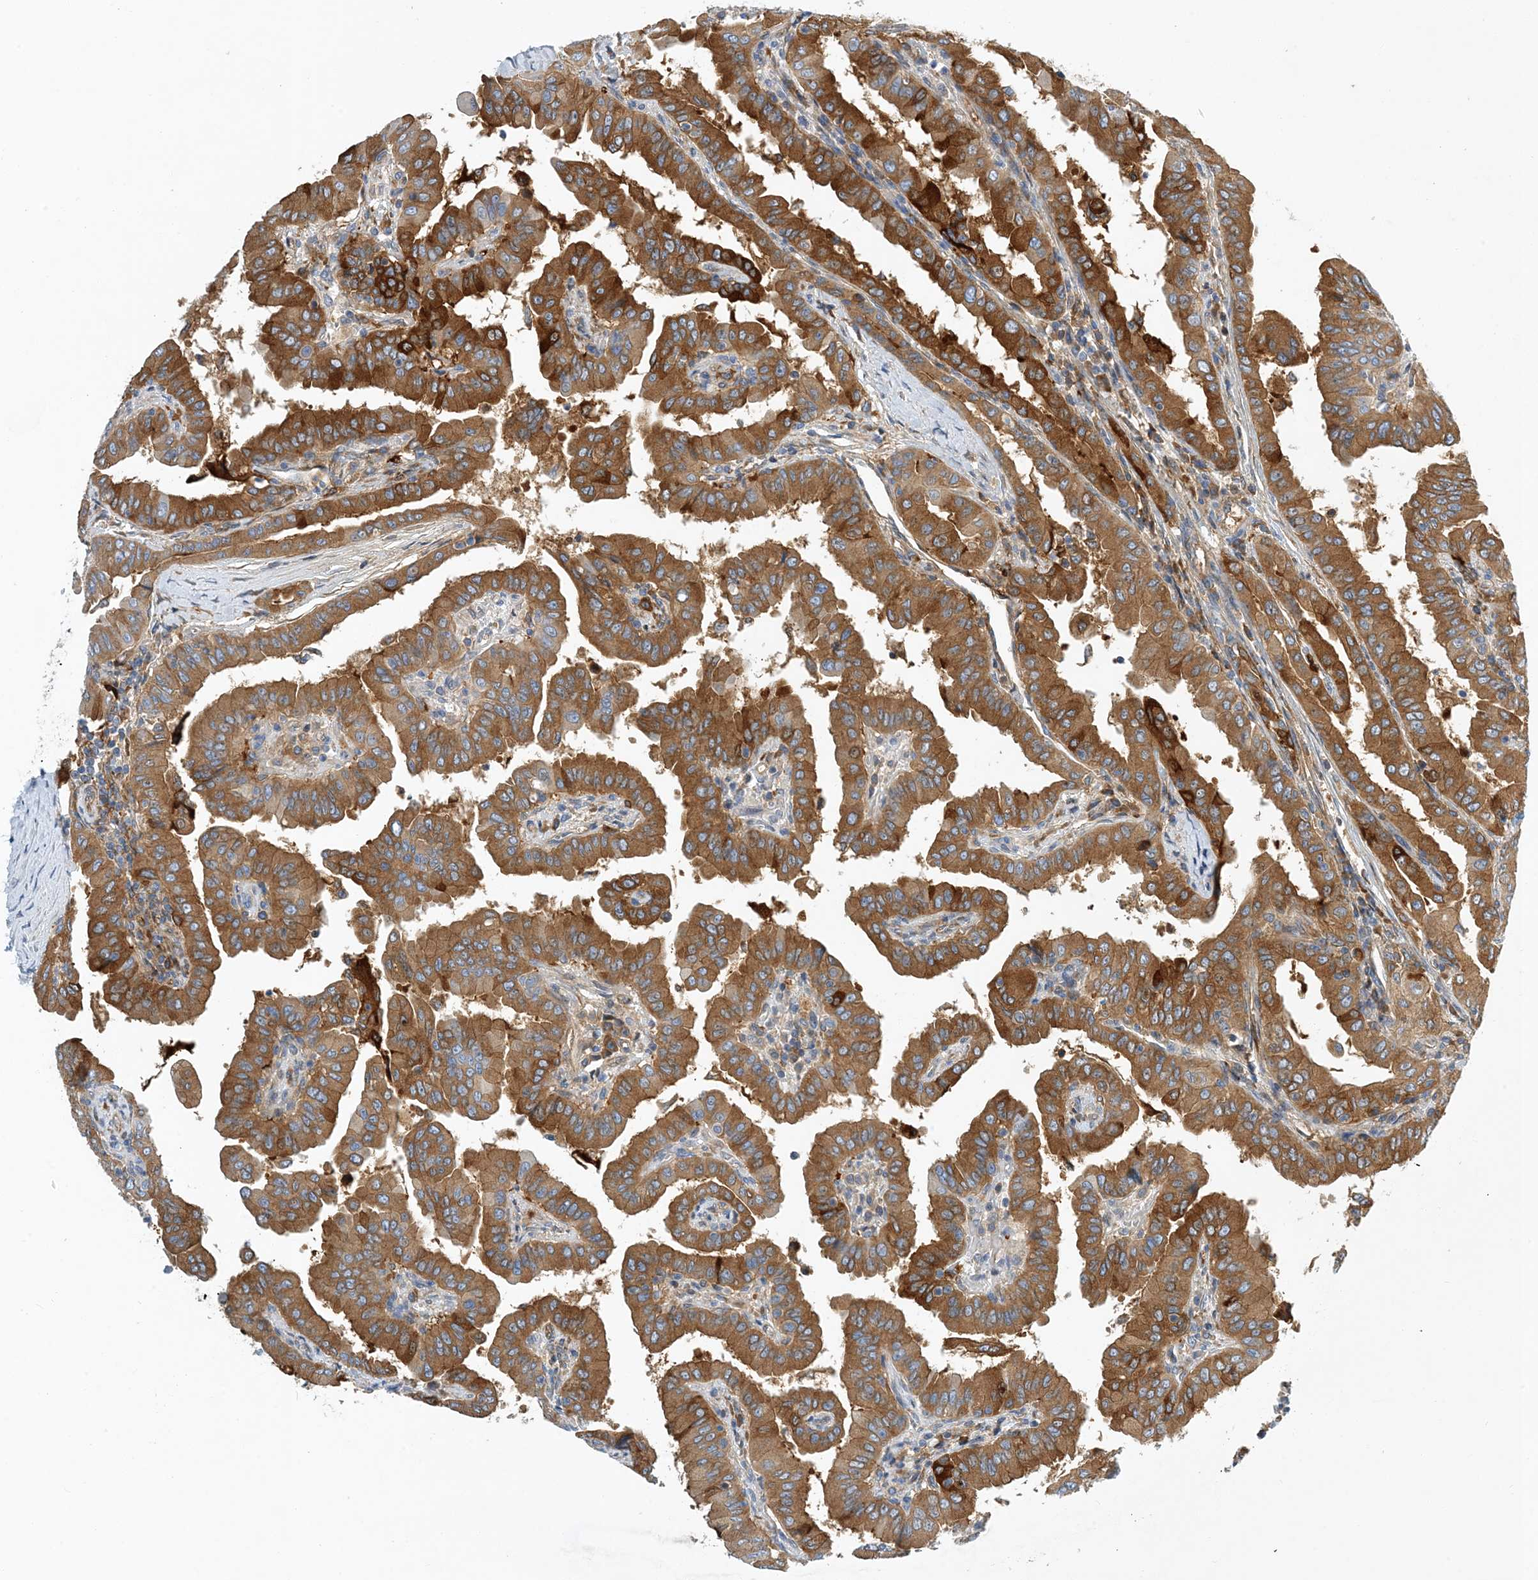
{"staining": {"intensity": "strong", "quantity": ">75%", "location": "cytoplasmic/membranous"}, "tissue": "thyroid cancer", "cell_type": "Tumor cells", "image_type": "cancer", "snomed": [{"axis": "morphology", "description": "Papillary adenocarcinoma, NOS"}, {"axis": "topography", "description": "Thyroid gland"}], "caption": "A high-resolution image shows immunohistochemistry (IHC) staining of thyroid cancer (papillary adenocarcinoma), which displays strong cytoplasmic/membranous positivity in approximately >75% of tumor cells.", "gene": "PCDHA2", "patient": {"sex": "male", "age": 33}}